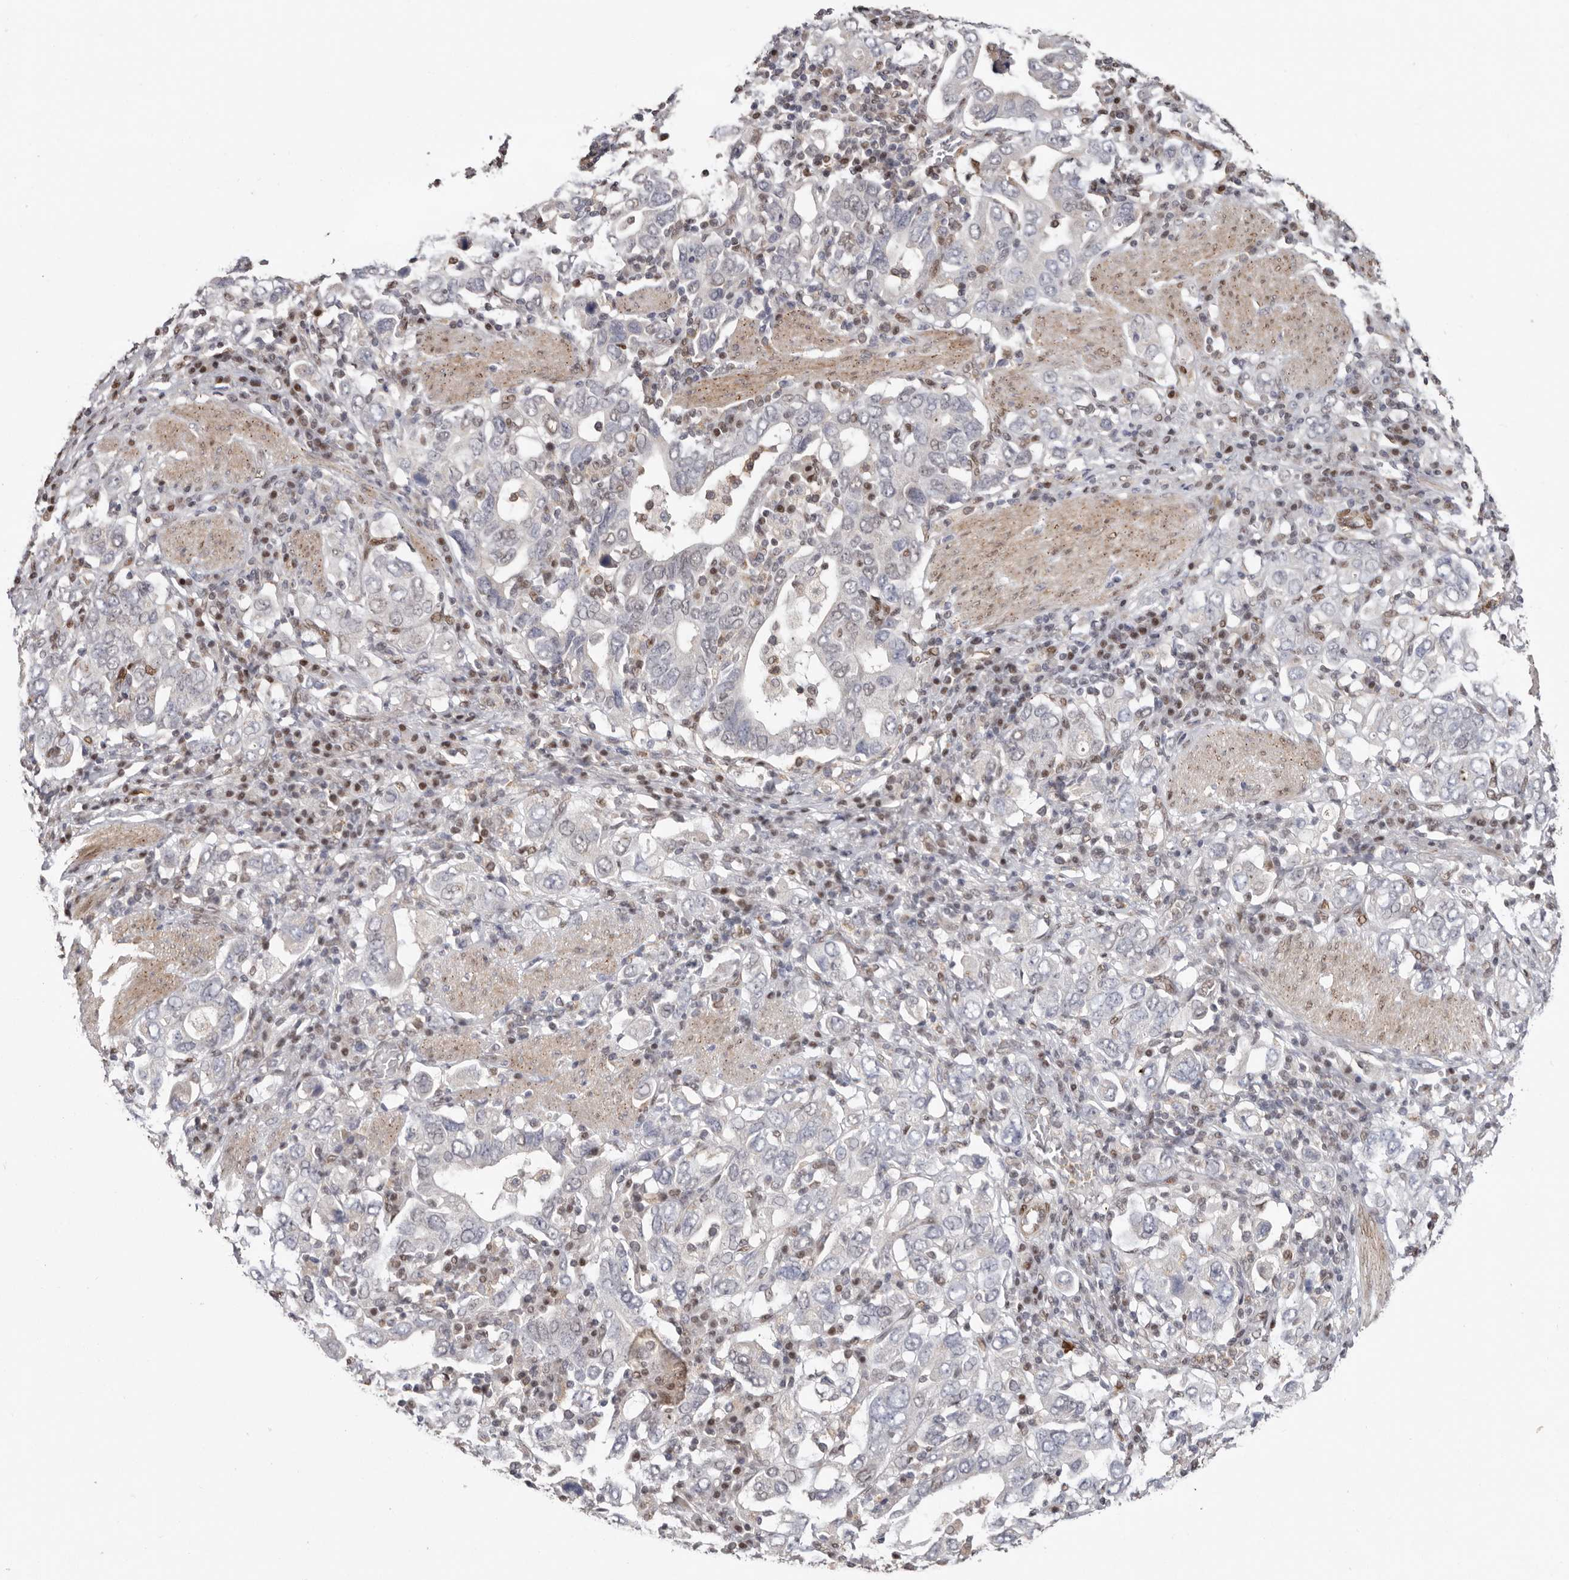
{"staining": {"intensity": "negative", "quantity": "none", "location": "none"}, "tissue": "stomach cancer", "cell_type": "Tumor cells", "image_type": "cancer", "snomed": [{"axis": "morphology", "description": "Adenocarcinoma, NOS"}, {"axis": "topography", "description": "Stomach, upper"}], "caption": "Tumor cells are negative for brown protein staining in stomach cancer (adenocarcinoma).", "gene": "SMAD7", "patient": {"sex": "male", "age": 62}}